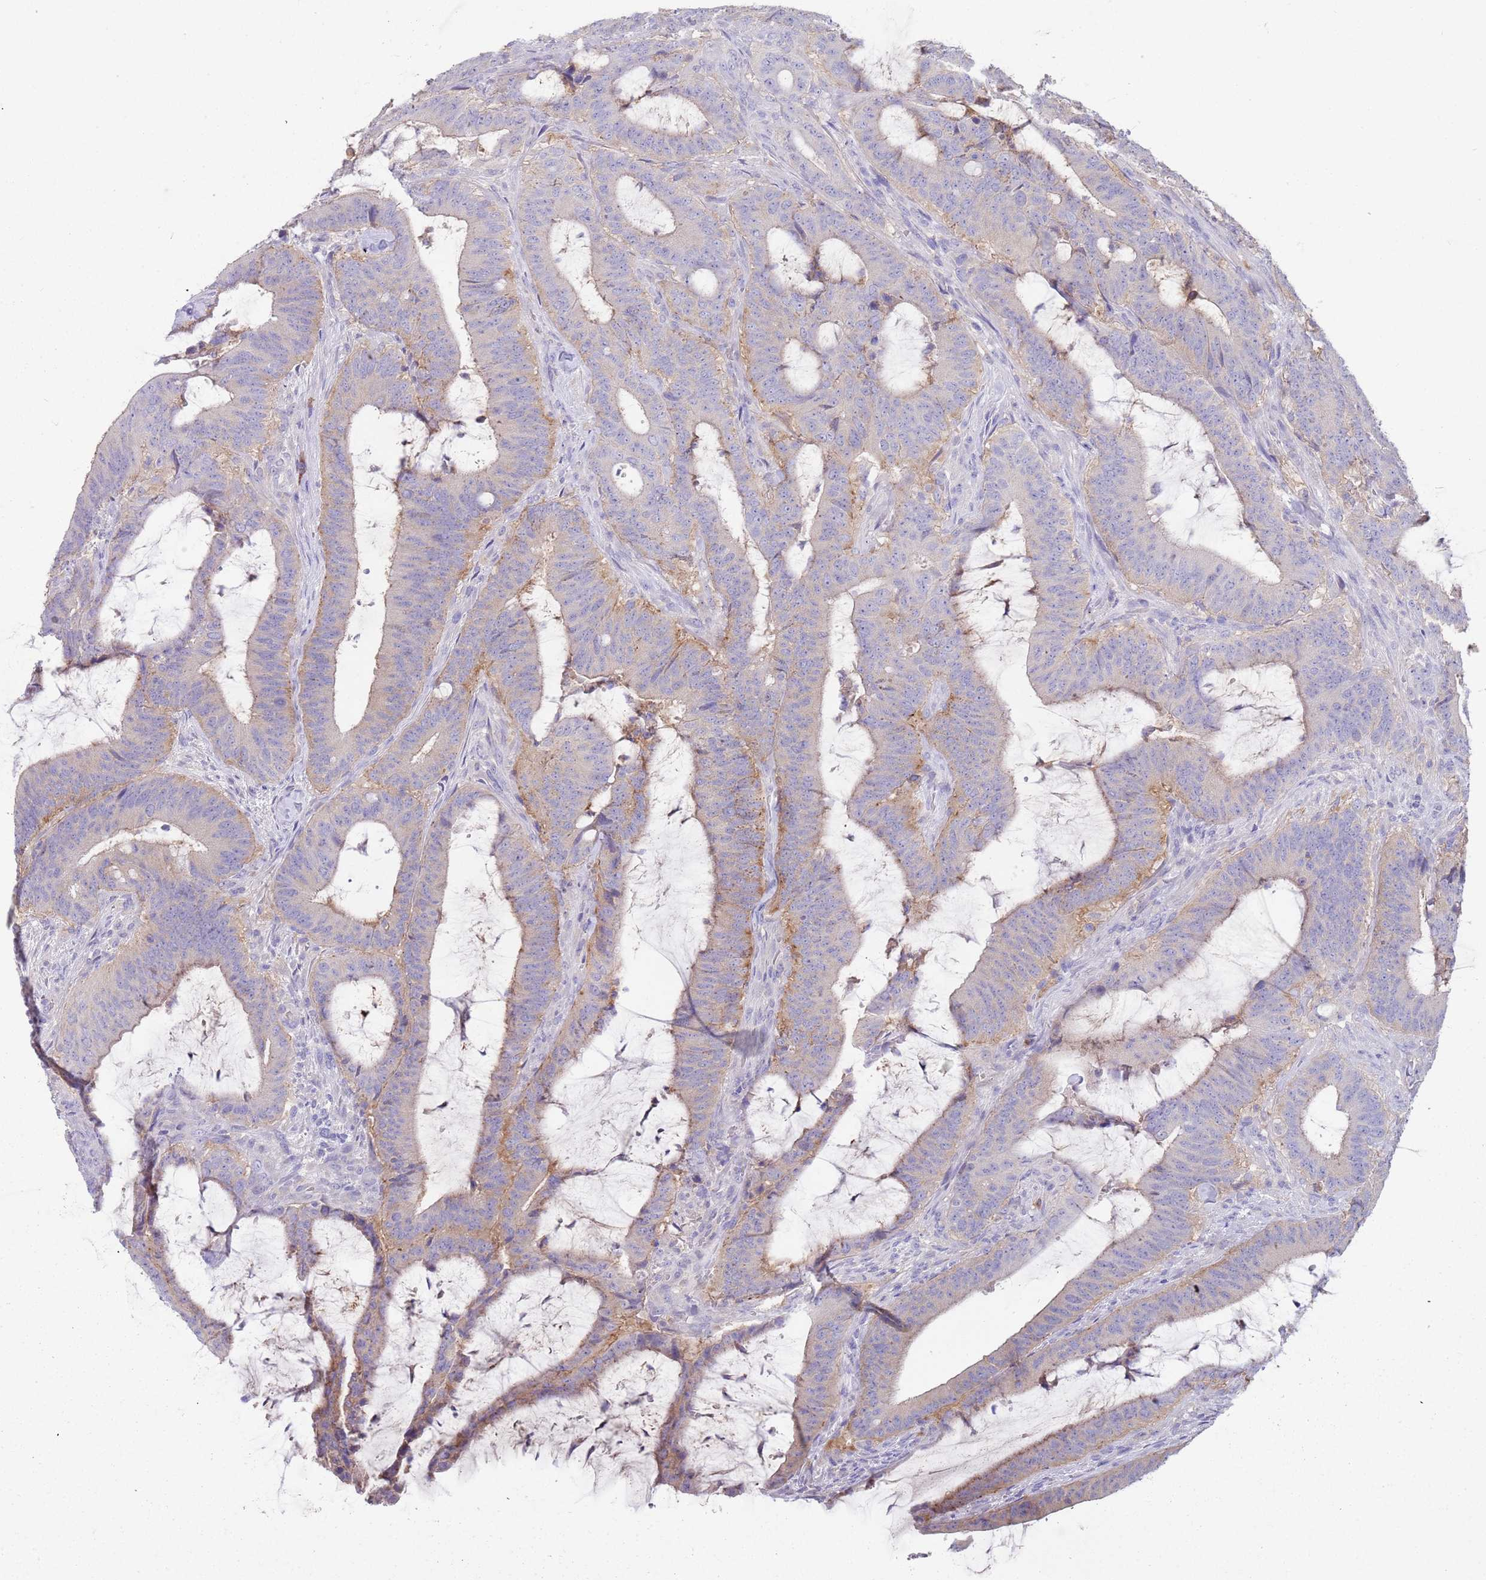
{"staining": {"intensity": "weak", "quantity": "25%-75%", "location": "cytoplasmic/membranous"}, "tissue": "colorectal cancer", "cell_type": "Tumor cells", "image_type": "cancer", "snomed": [{"axis": "morphology", "description": "Adenocarcinoma, NOS"}, {"axis": "topography", "description": "Colon"}], "caption": "This image demonstrates colorectal cancer stained with IHC to label a protein in brown. The cytoplasmic/membranous of tumor cells show weak positivity for the protein. Nuclei are counter-stained blue.", "gene": "TYW1", "patient": {"sex": "female", "age": 43}}